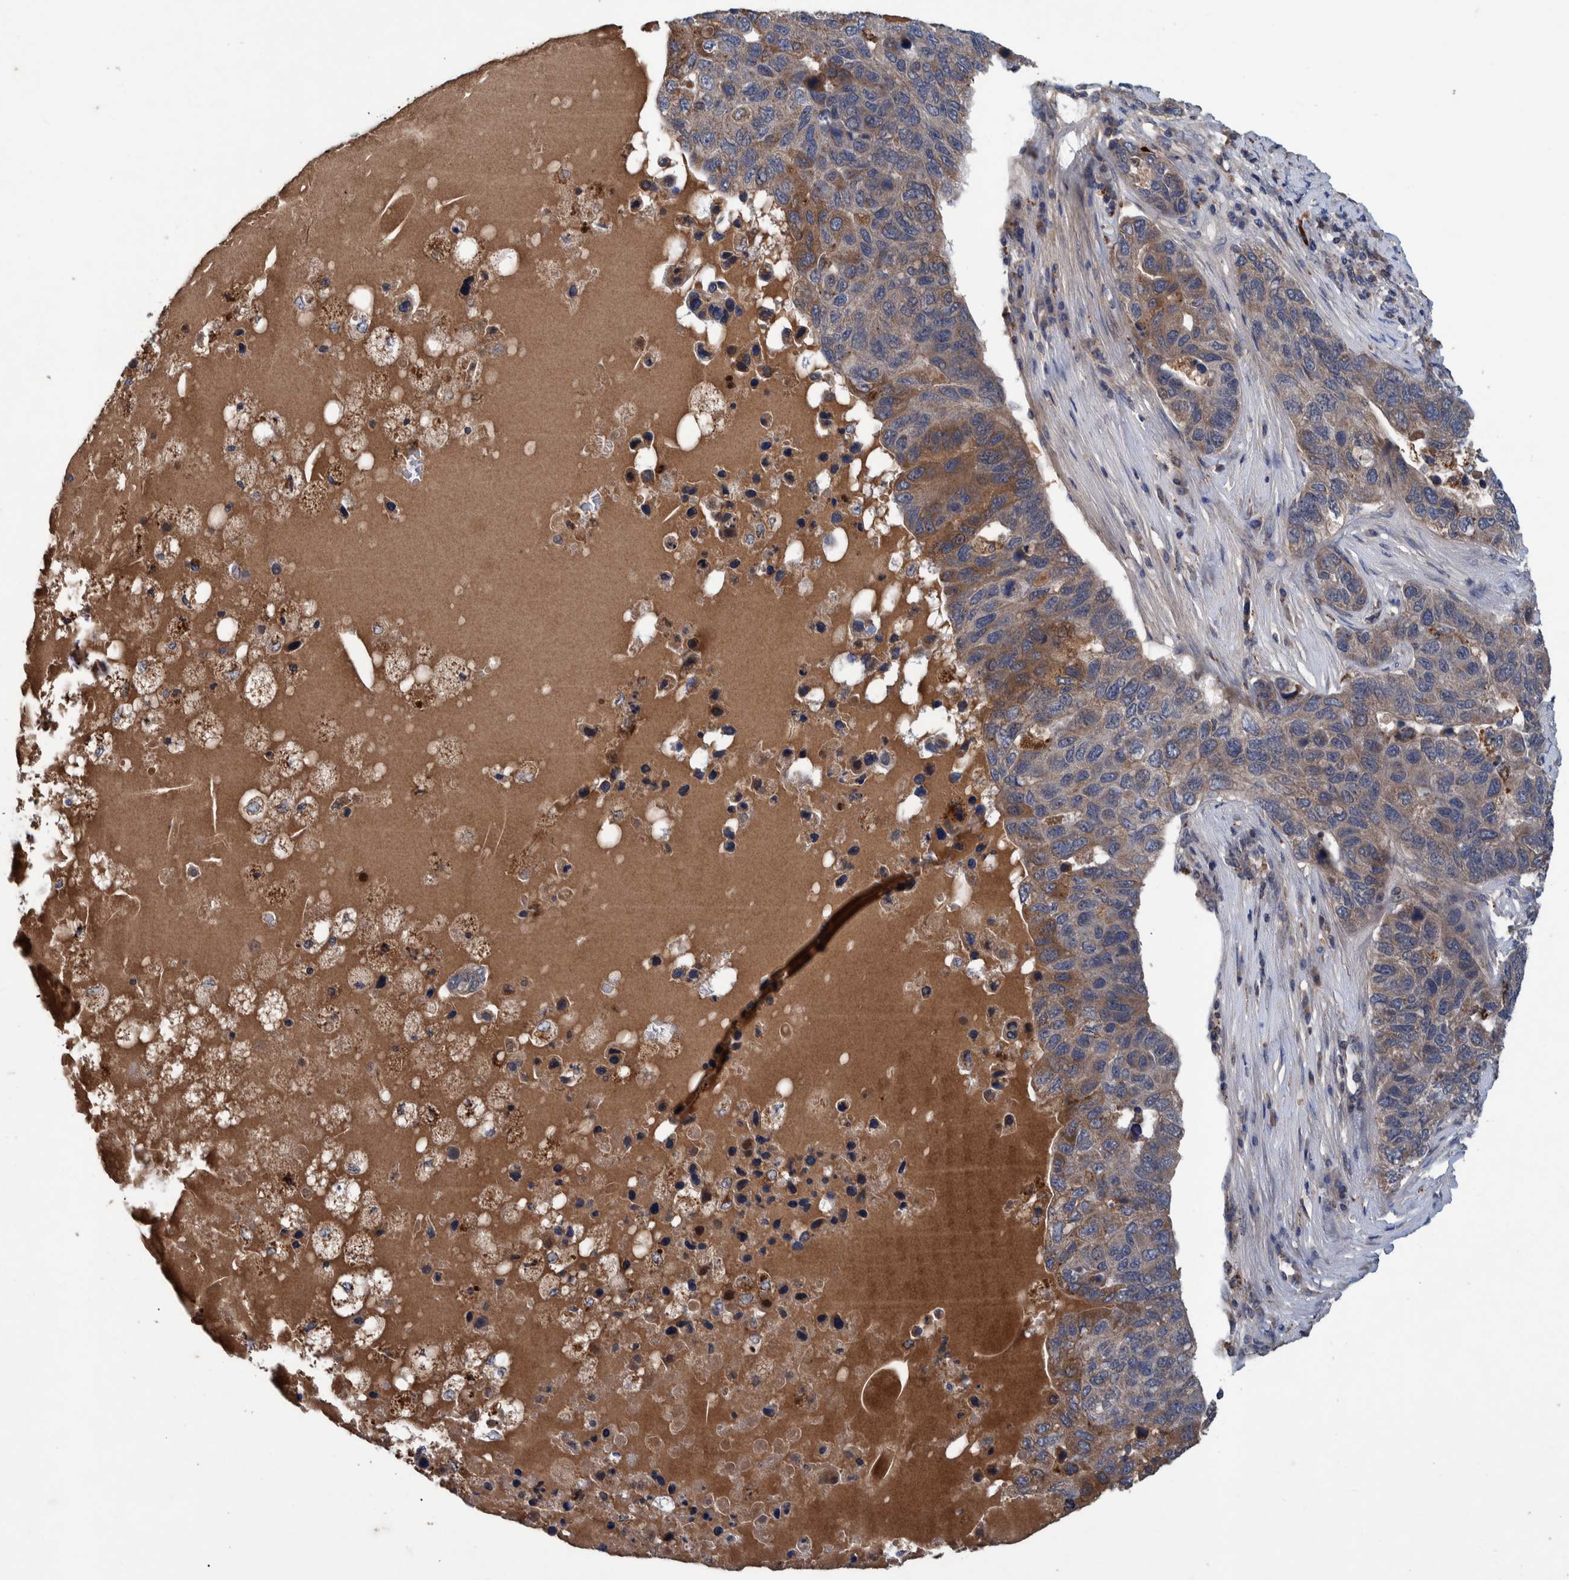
{"staining": {"intensity": "moderate", "quantity": ">75%", "location": "cytoplasmic/membranous"}, "tissue": "pancreatic cancer", "cell_type": "Tumor cells", "image_type": "cancer", "snomed": [{"axis": "morphology", "description": "Adenocarcinoma, NOS"}, {"axis": "topography", "description": "Pancreas"}], "caption": "Human pancreatic cancer (adenocarcinoma) stained with a brown dye shows moderate cytoplasmic/membranous positive positivity in about >75% of tumor cells.", "gene": "ITIH3", "patient": {"sex": "female", "age": 61}}